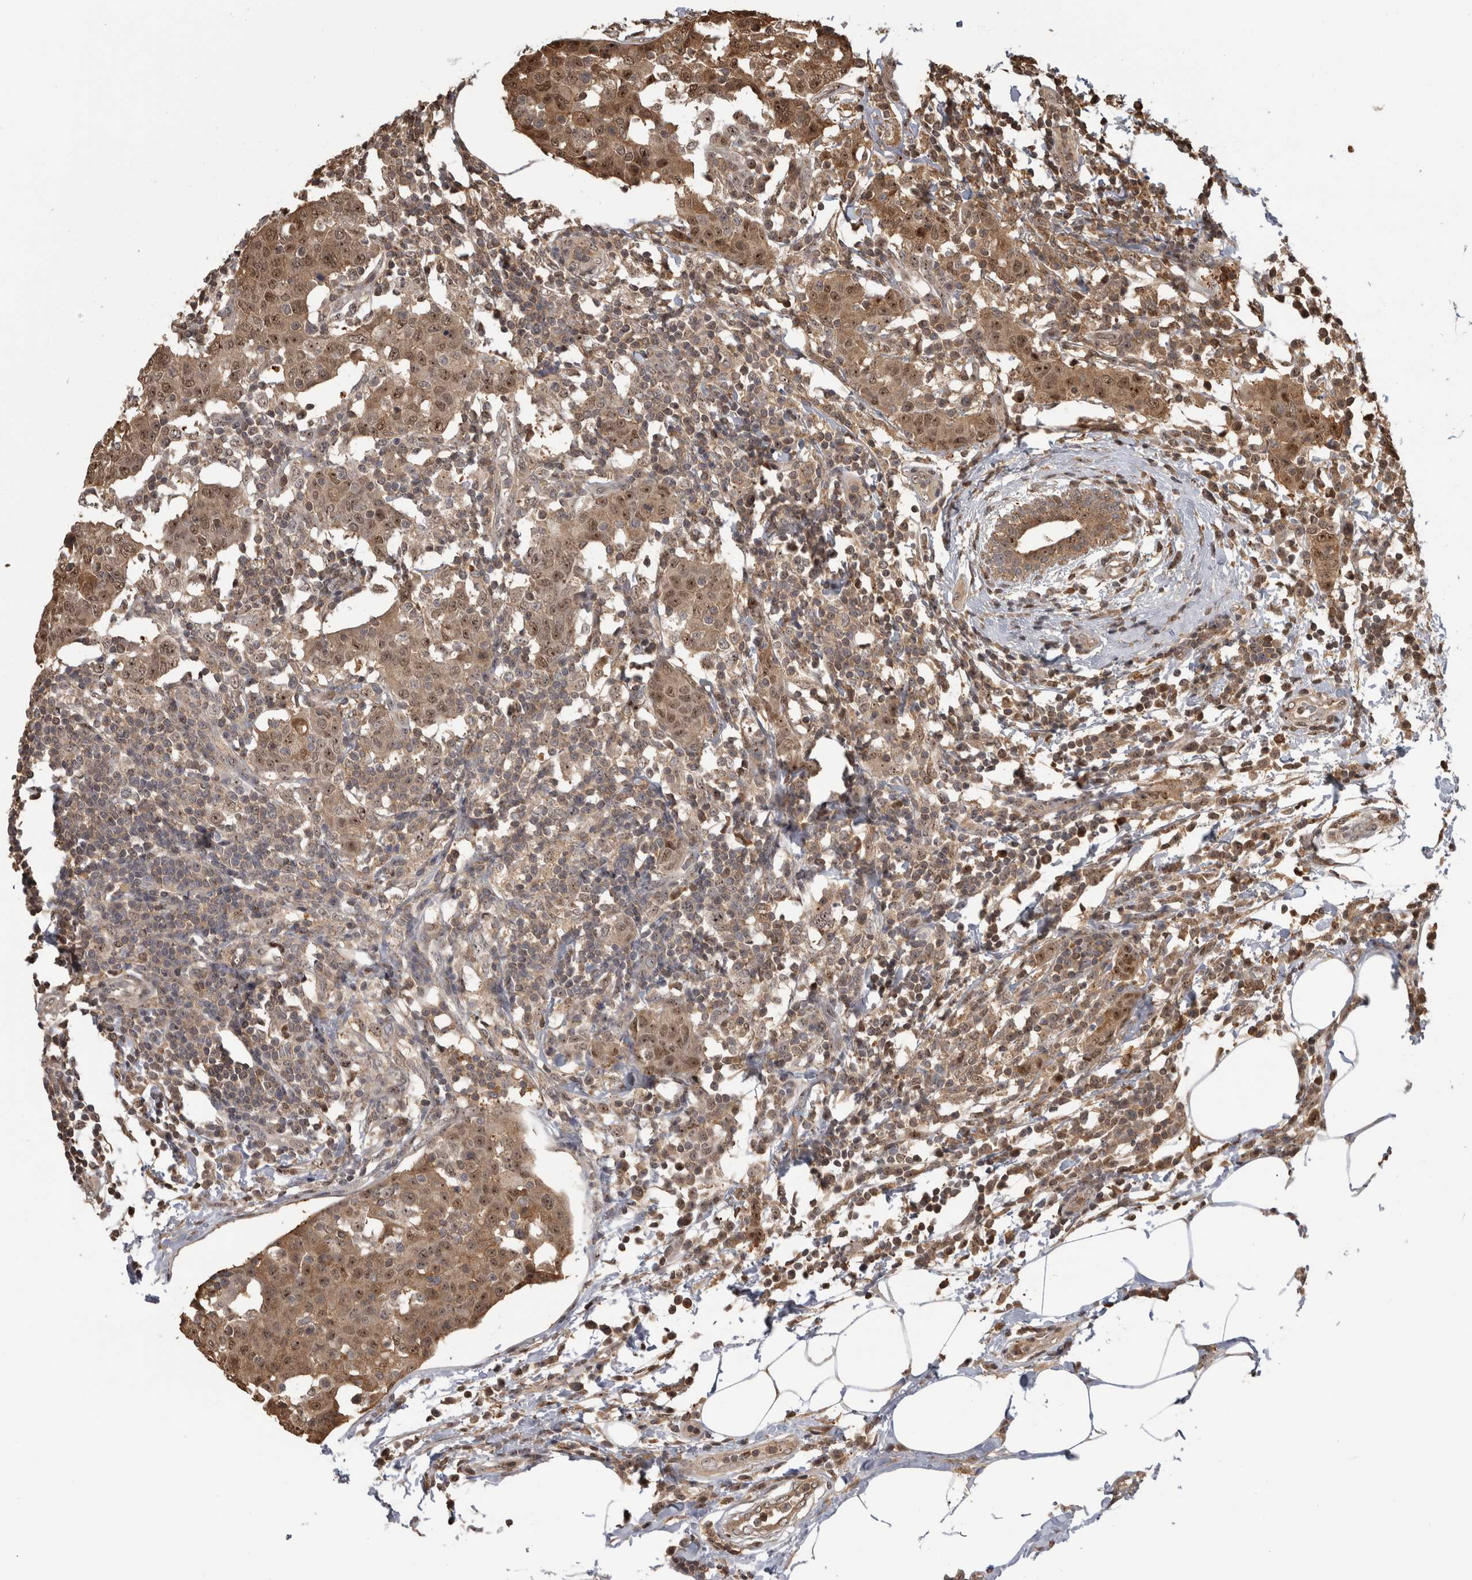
{"staining": {"intensity": "moderate", "quantity": ">75%", "location": "cytoplasmic/membranous,nuclear"}, "tissue": "breast cancer", "cell_type": "Tumor cells", "image_type": "cancer", "snomed": [{"axis": "morphology", "description": "Normal tissue, NOS"}, {"axis": "morphology", "description": "Duct carcinoma"}, {"axis": "topography", "description": "Breast"}], "caption": "Immunohistochemistry image of breast intraductal carcinoma stained for a protein (brown), which reveals medium levels of moderate cytoplasmic/membranous and nuclear positivity in about >75% of tumor cells.", "gene": "TDRD7", "patient": {"sex": "female", "age": 37}}